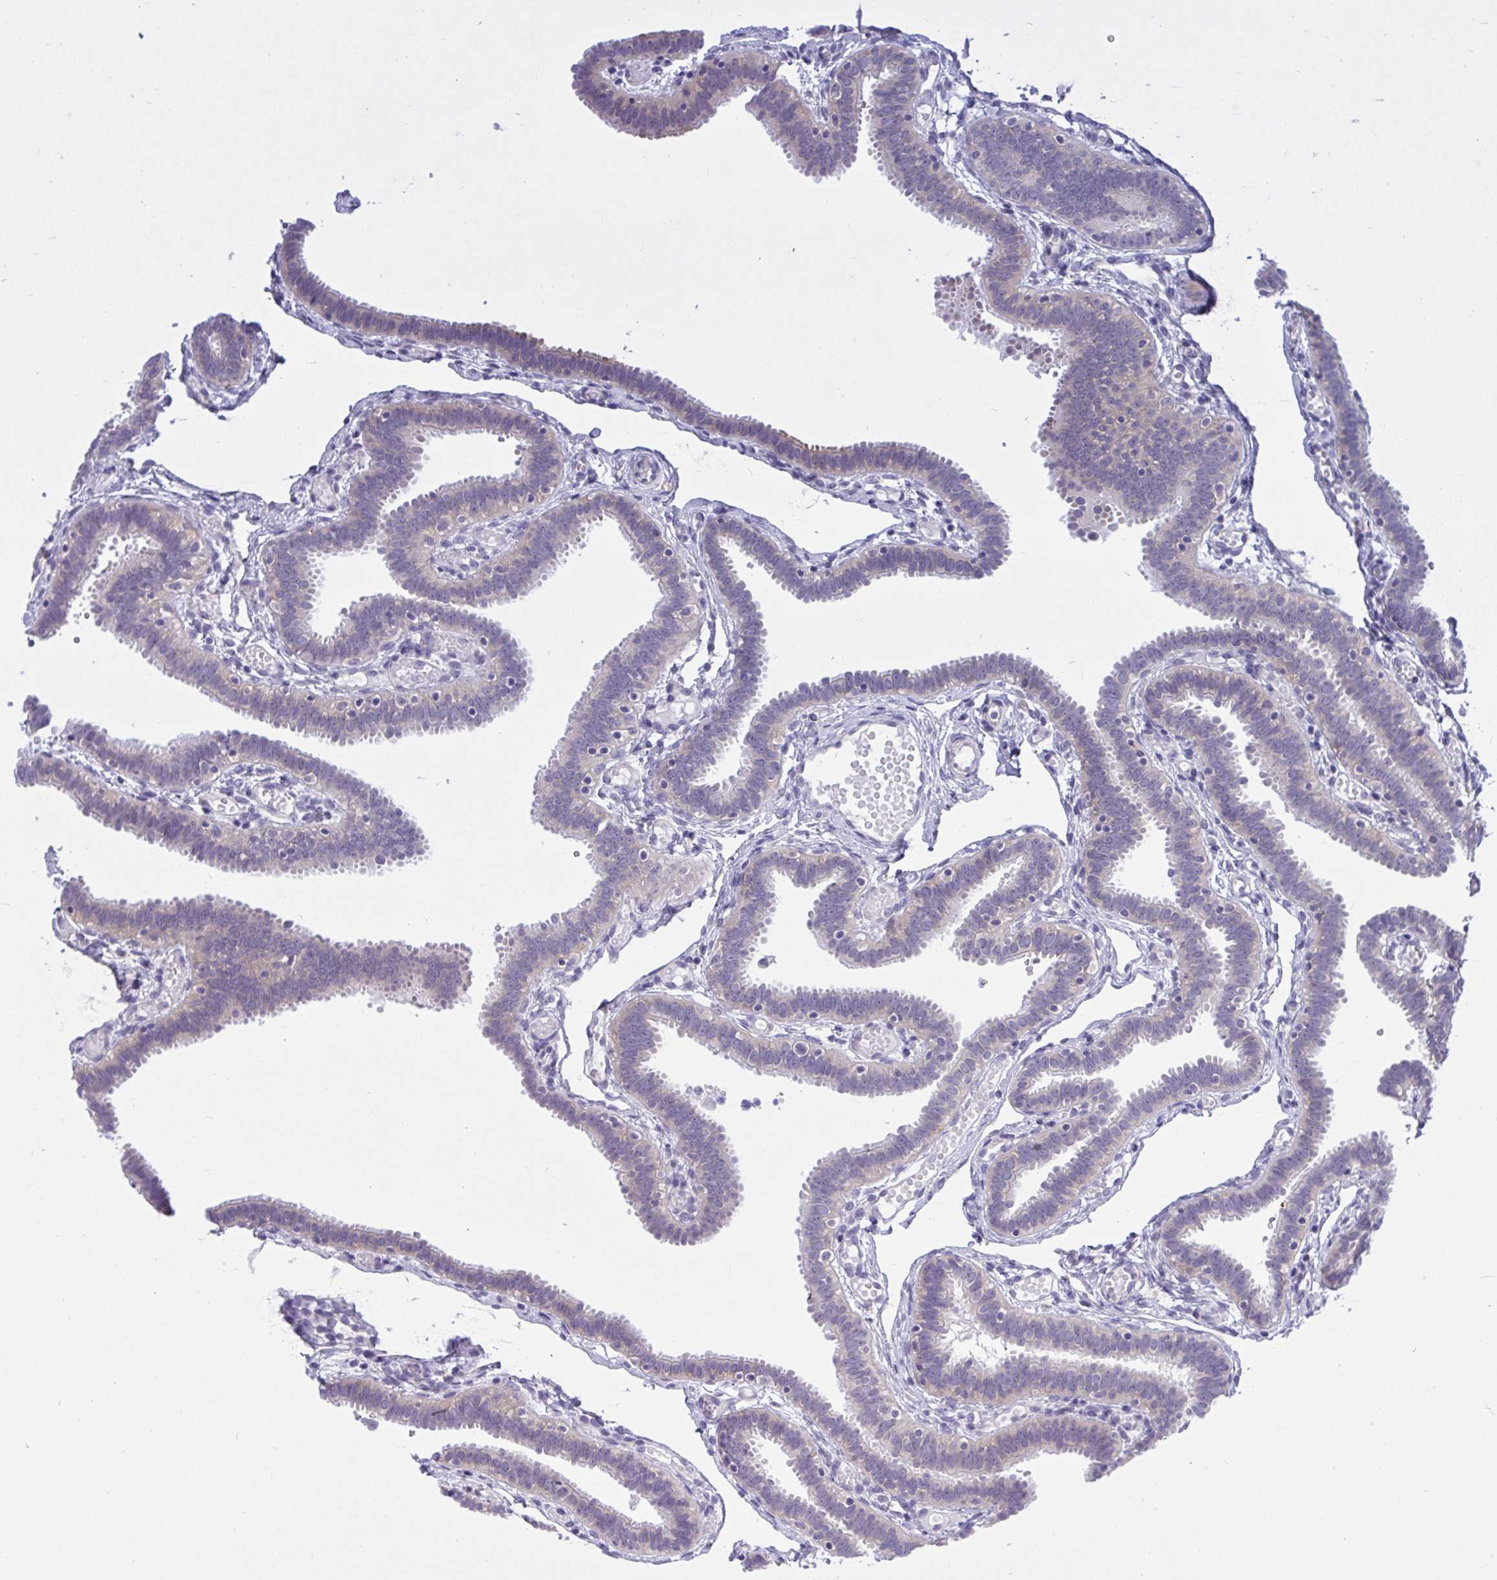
{"staining": {"intensity": "negative", "quantity": "none", "location": "none"}, "tissue": "fallopian tube", "cell_type": "Glandular cells", "image_type": "normal", "snomed": [{"axis": "morphology", "description": "Normal tissue, NOS"}, {"axis": "topography", "description": "Fallopian tube"}], "caption": "Fallopian tube was stained to show a protein in brown. There is no significant positivity in glandular cells. (Brightfield microscopy of DAB immunohistochemistry (IHC) at high magnification).", "gene": "TMEM41A", "patient": {"sex": "female", "age": 37}}